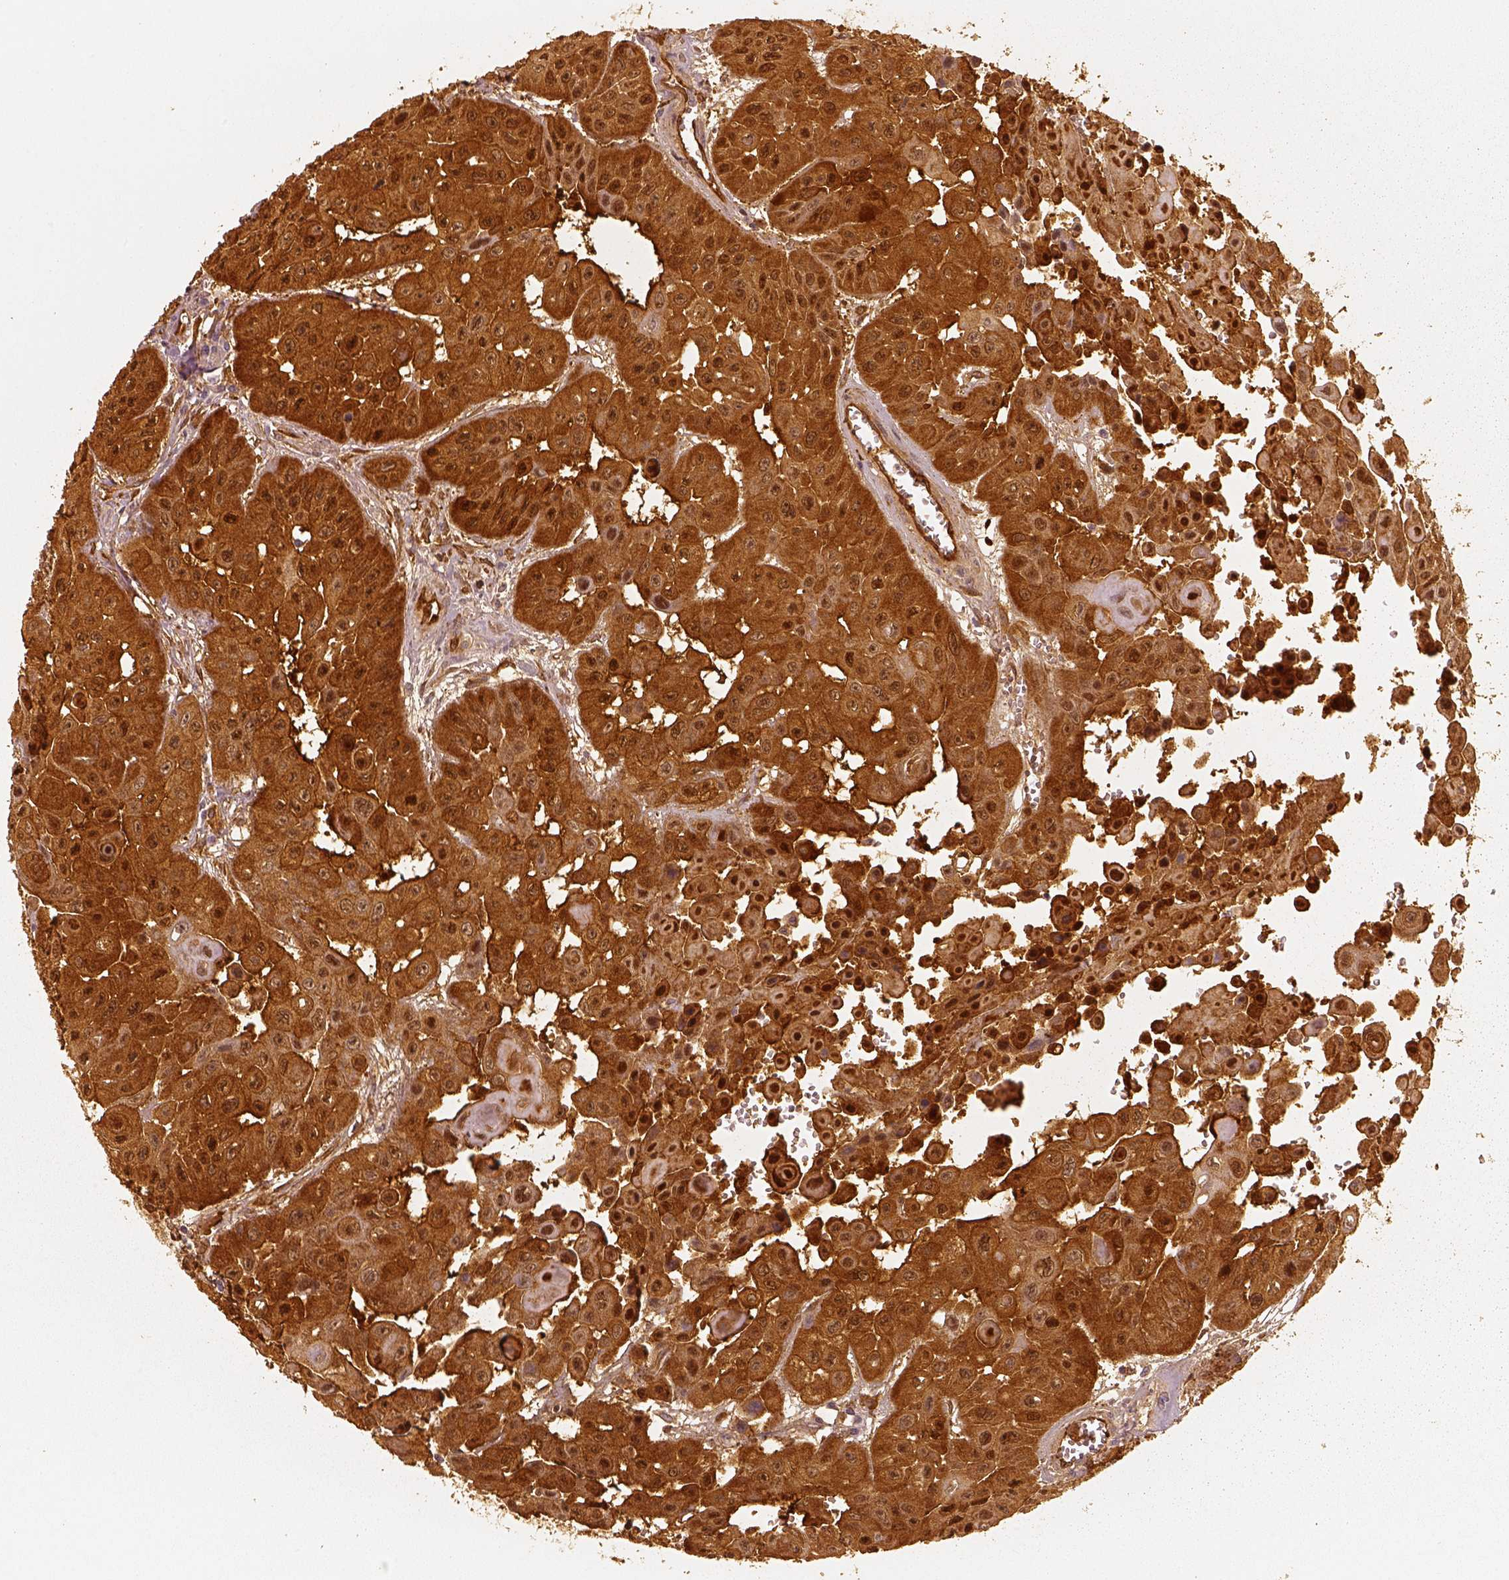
{"staining": {"intensity": "strong", "quantity": ">75%", "location": "cytoplasmic/membranous"}, "tissue": "head and neck cancer", "cell_type": "Tumor cells", "image_type": "cancer", "snomed": [{"axis": "morphology", "description": "Adenocarcinoma, NOS"}, {"axis": "topography", "description": "Head-Neck"}], "caption": "The micrograph reveals a brown stain indicating the presence of a protein in the cytoplasmic/membranous of tumor cells in head and neck cancer (adenocarcinoma).", "gene": "FSCN1", "patient": {"sex": "male", "age": 73}}